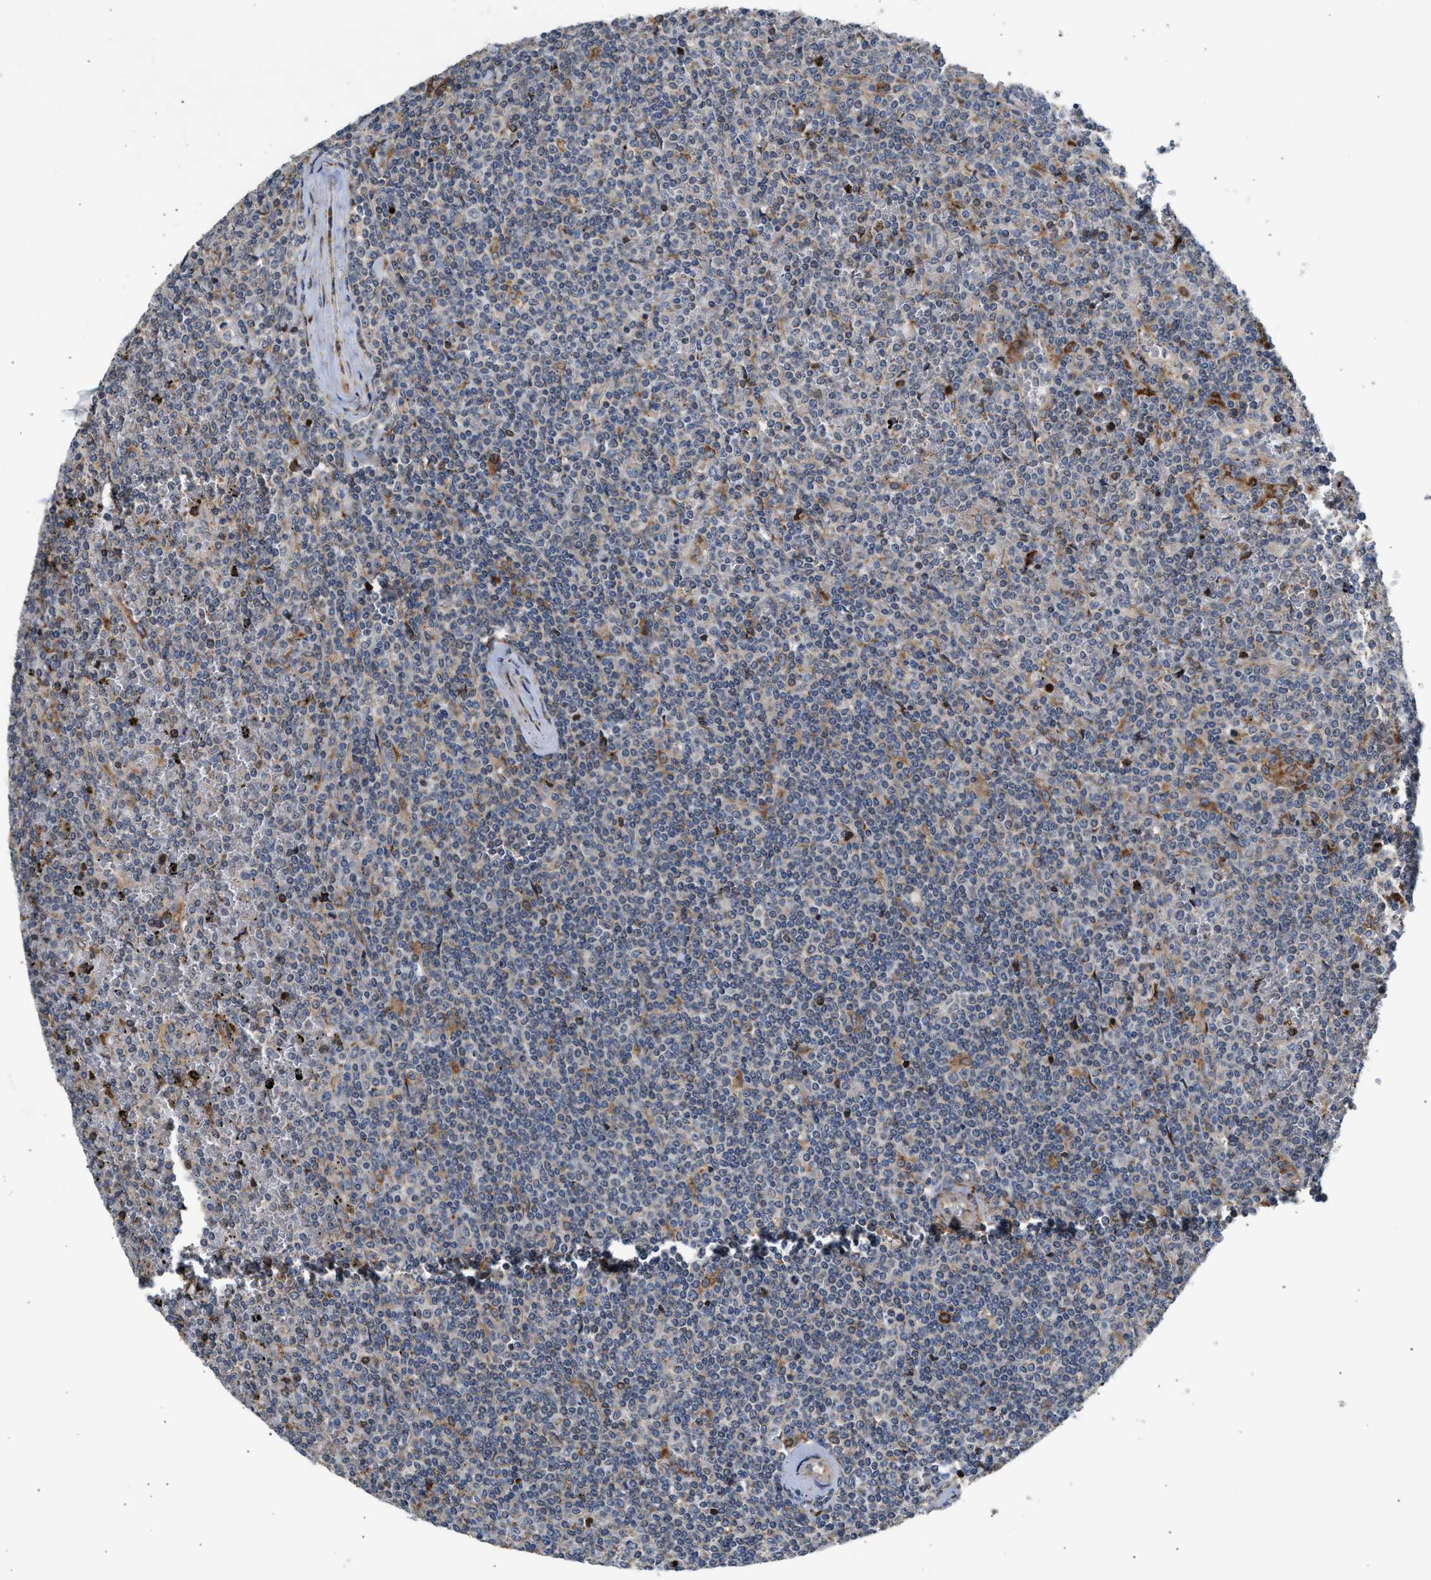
{"staining": {"intensity": "moderate", "quantity": "<25%", "location": "cytoplasmic/membranous"}, "tissue": "lymphoma", "cell_type": "Tumor cells", "image_type": "cancer", "snomed": [{"axis": "morphology", "description": "Malignant lymphoma, non-Hodgkin's type, Low grade"}, {"axis": "topography", "description": "Spleen"}], "caption": "Low-grade malignant lymphoma, non-Hodgkin's type was stained to show a protein in brown. There is low levels of moderate cytoplasmic/membranous staining in approximately <25% of tumor cells.", "gene": "AMZ1", "patient": {"sex": "female", "age": 19}}